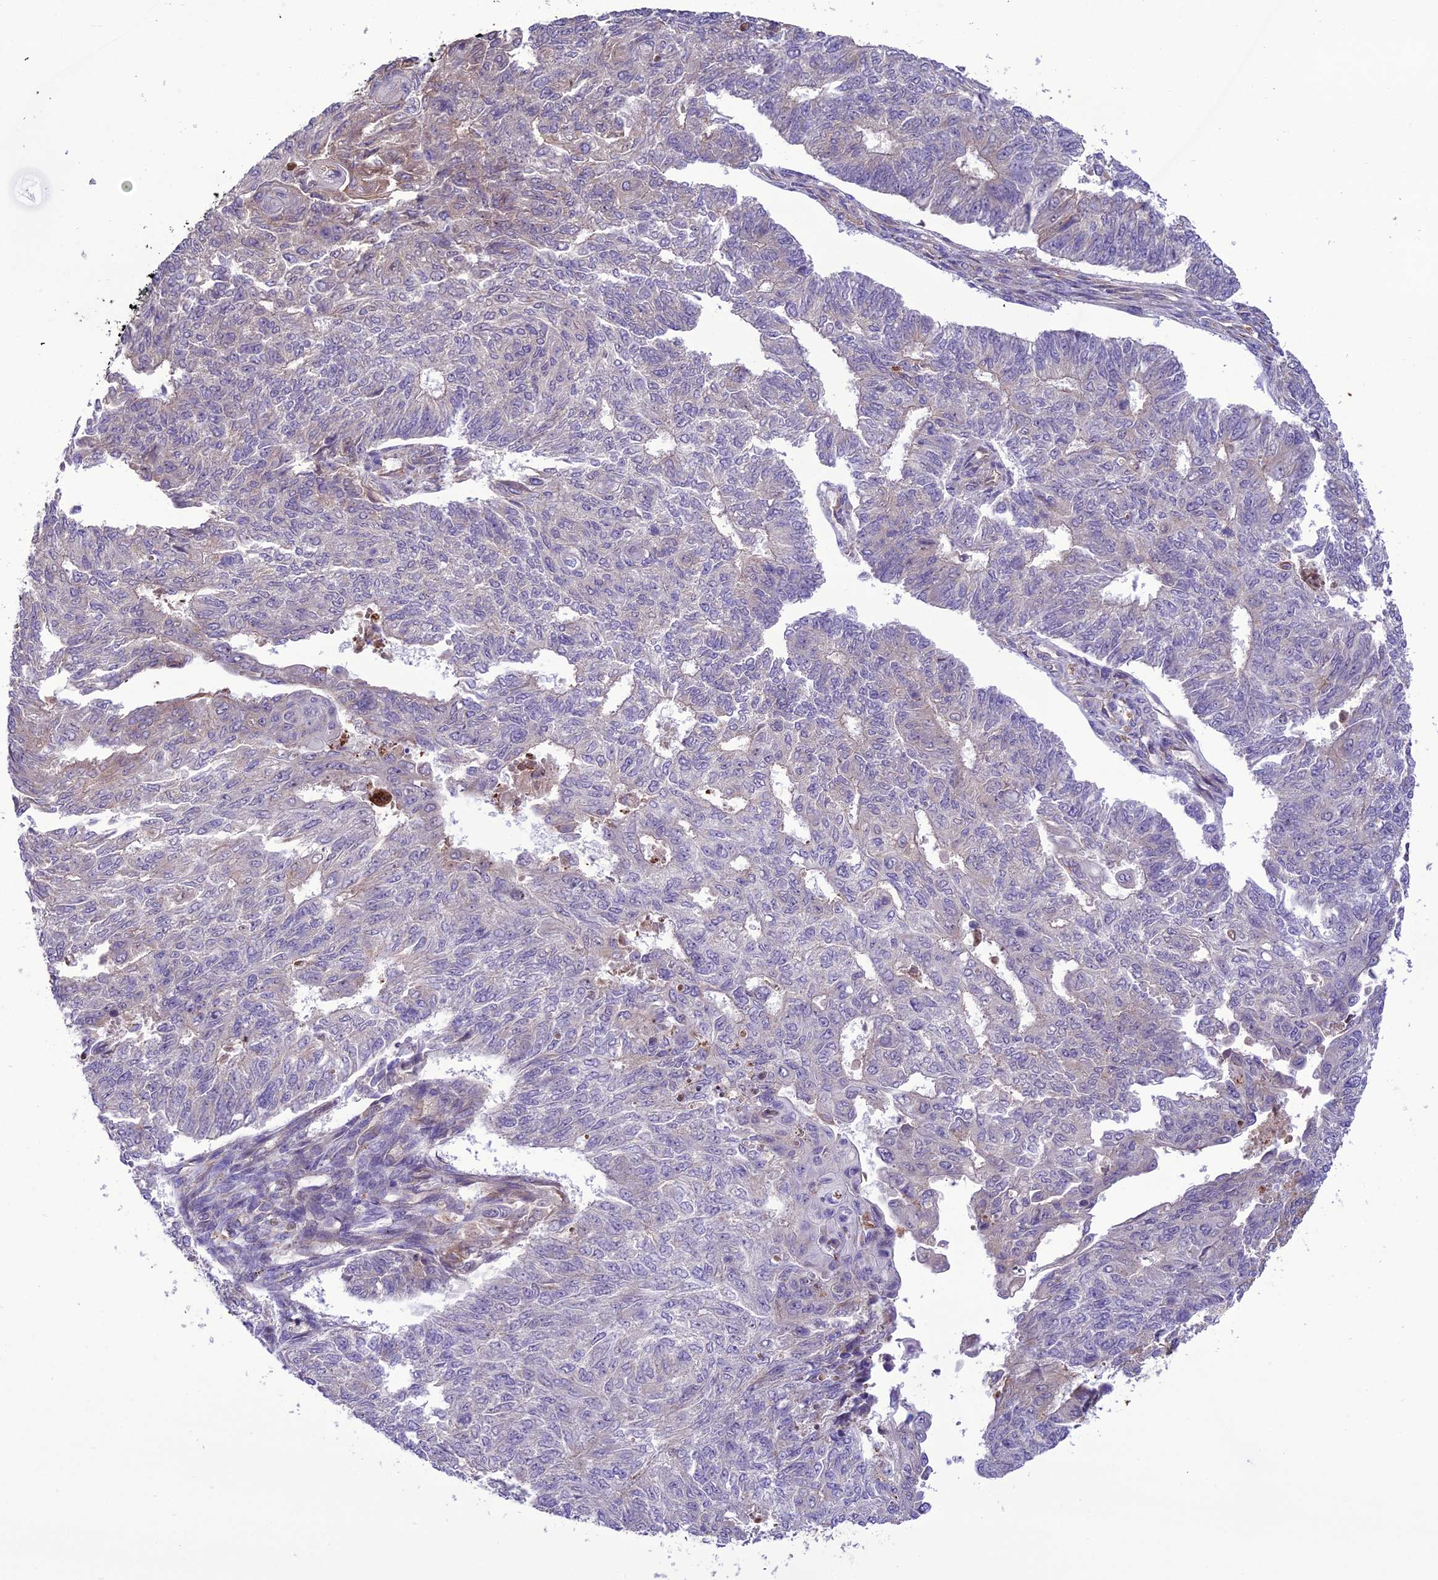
{"staining": {"intensity": "moderate", "quantity": "<25%", "location": "cytoplasmic/membranous"}, "tissue": "endometrial cancer", "cell_type": "Tumor cells", "image_type": "cancer", "snomed": [{"axis": "morphology", "description": "Adenocarcinoma, NOS"}, {"axis": "topography", "description": "Endometrium"}], "caption": "There is low levels of moderate cytoplasmic/membranous expression in tumor cells of adenocarcinoma (endometrial), as demonstrated by immunohistochemical staining (brown color).", "gene": "TBC1D24", "patient": {"sex": "female", "age": 32}}